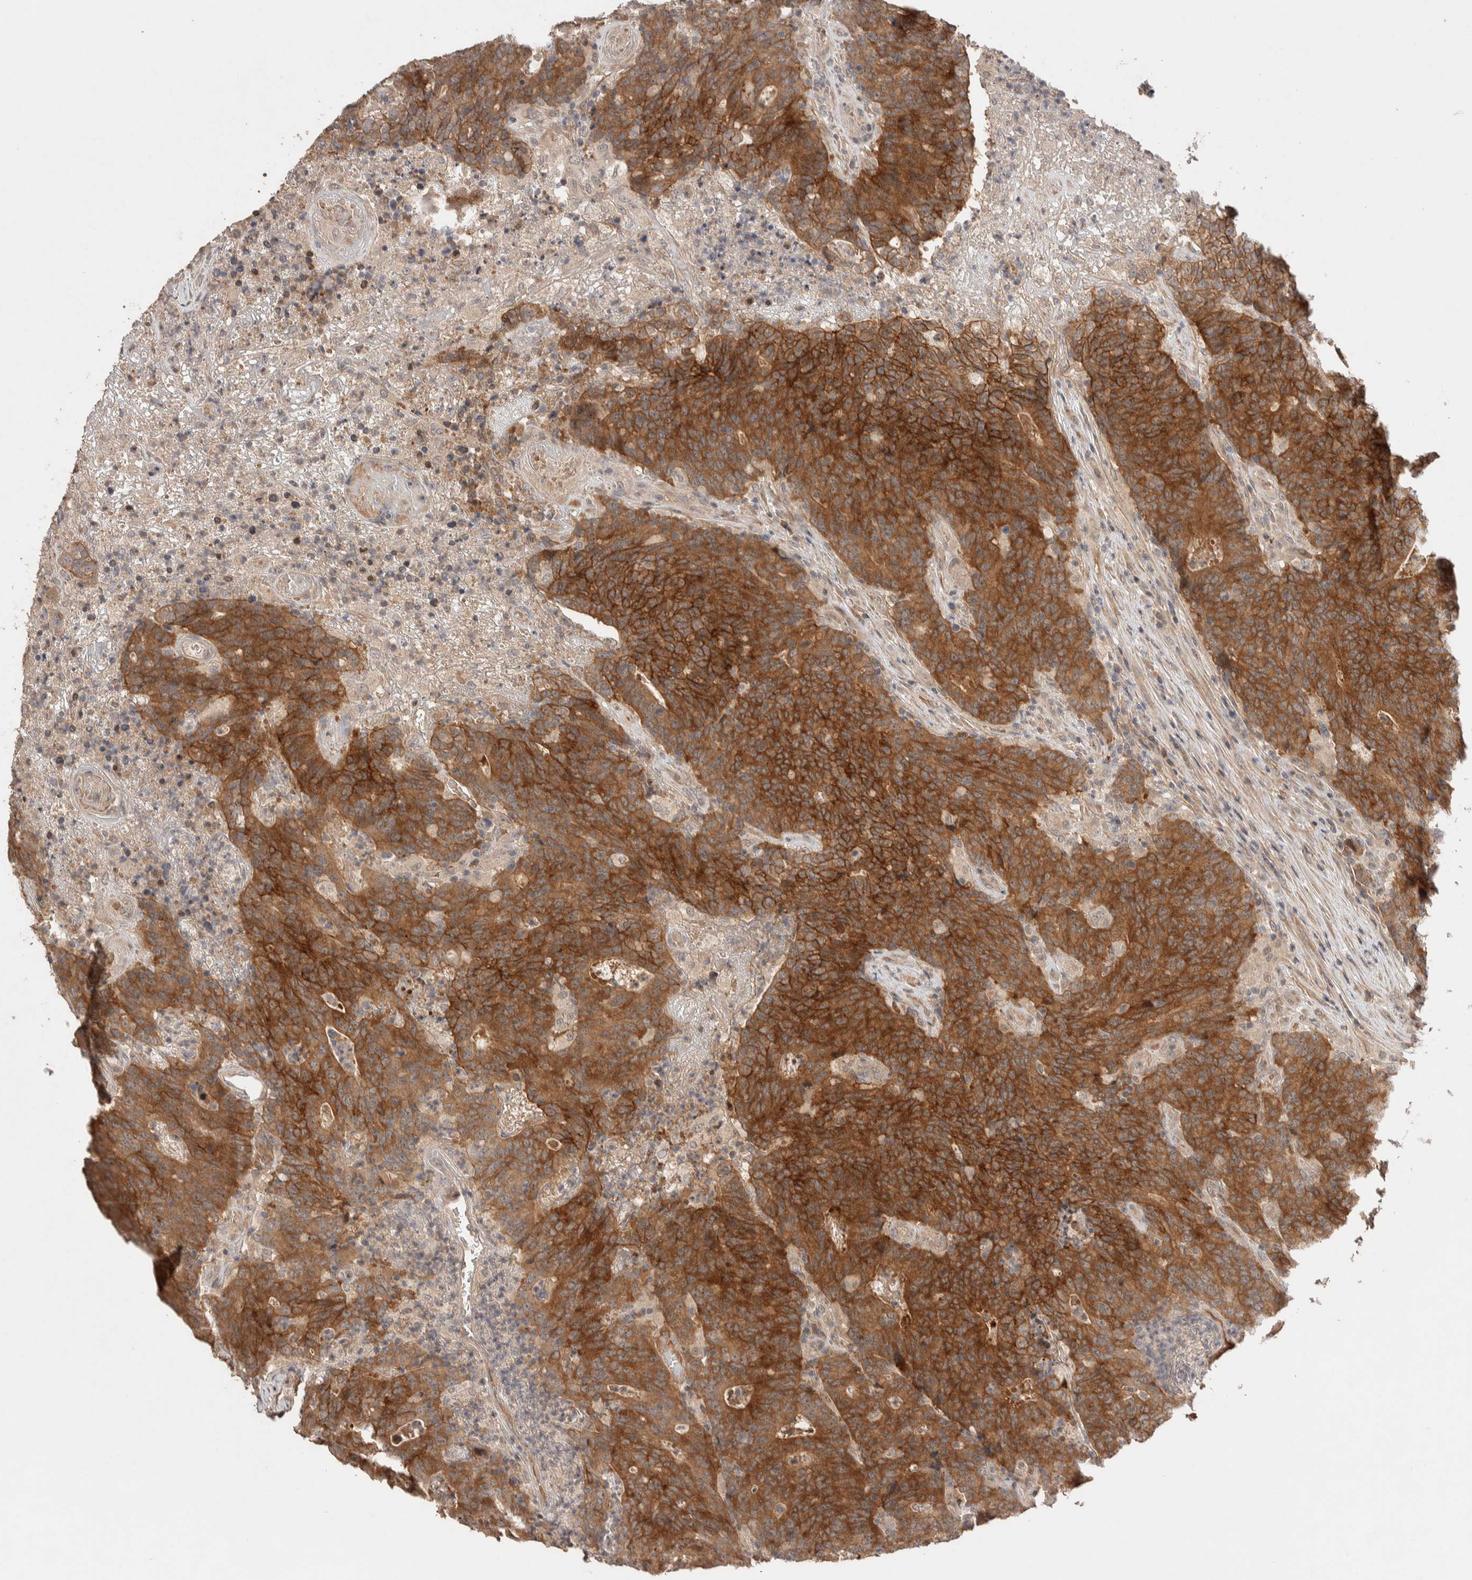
{"staining": {"intensity": "moderate", "quantity": ">75%", "location": "cytoplasmic/membranous"}, "tissue": "colorectal cancer", "cell_type": "Tumor cells", "image_type": "cancer", "snomed": [{"axis": "morphology", "description": "Normal tissue, NOS"}, {"axis": "morphology", "description": "Adenocarcinoma, NOS"}, {"axis": "topography", "description": "Colon"}], "caption": "Brown immunohistochemical staining in human colorectal cancer (adenocarcinoma) shows moderate cytoplasmic/membranous positivity in approximately >75% of tumor cells.", "gene": "CASK", "patient": {"sex": "female", "age": 75}}